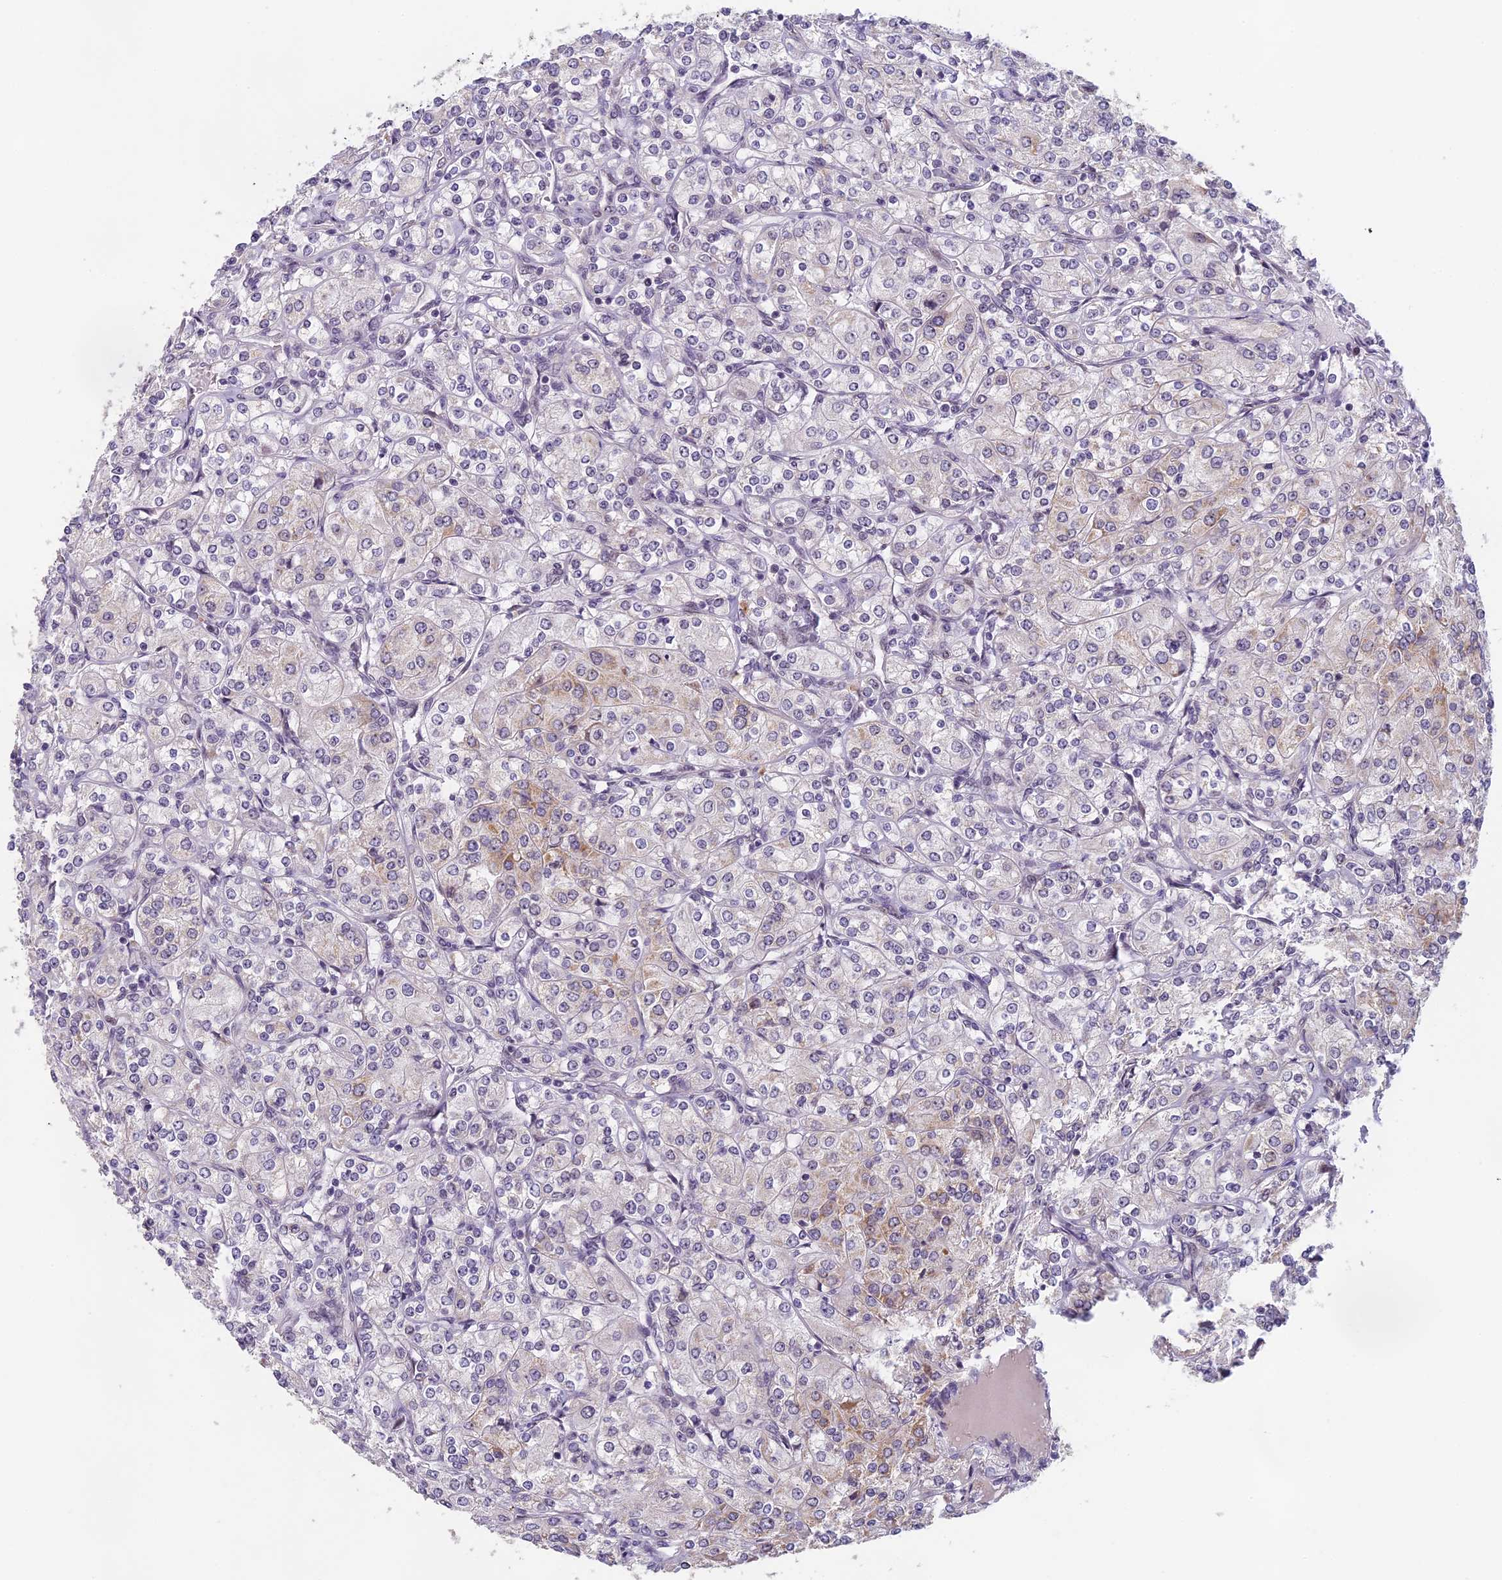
{"staining": {"intensity": "weak", "quantity": "<25%", "location": "cytoplasmic/membranous"}, "tissue": "renal cancer", "cell_type": "Tumor cells", "image_type": "cancer", "snomed": [{"axis": "morphology", "description": "Adenocarcinoma, NOS"}, {"axis": "topography", "description": "Kidney"}], "caption": "Tumor cells show no significant protein expression in adenocarcinoma (renal).", "gene": "MORF4L1", "patient": {"sex": "male", "age": 77}}